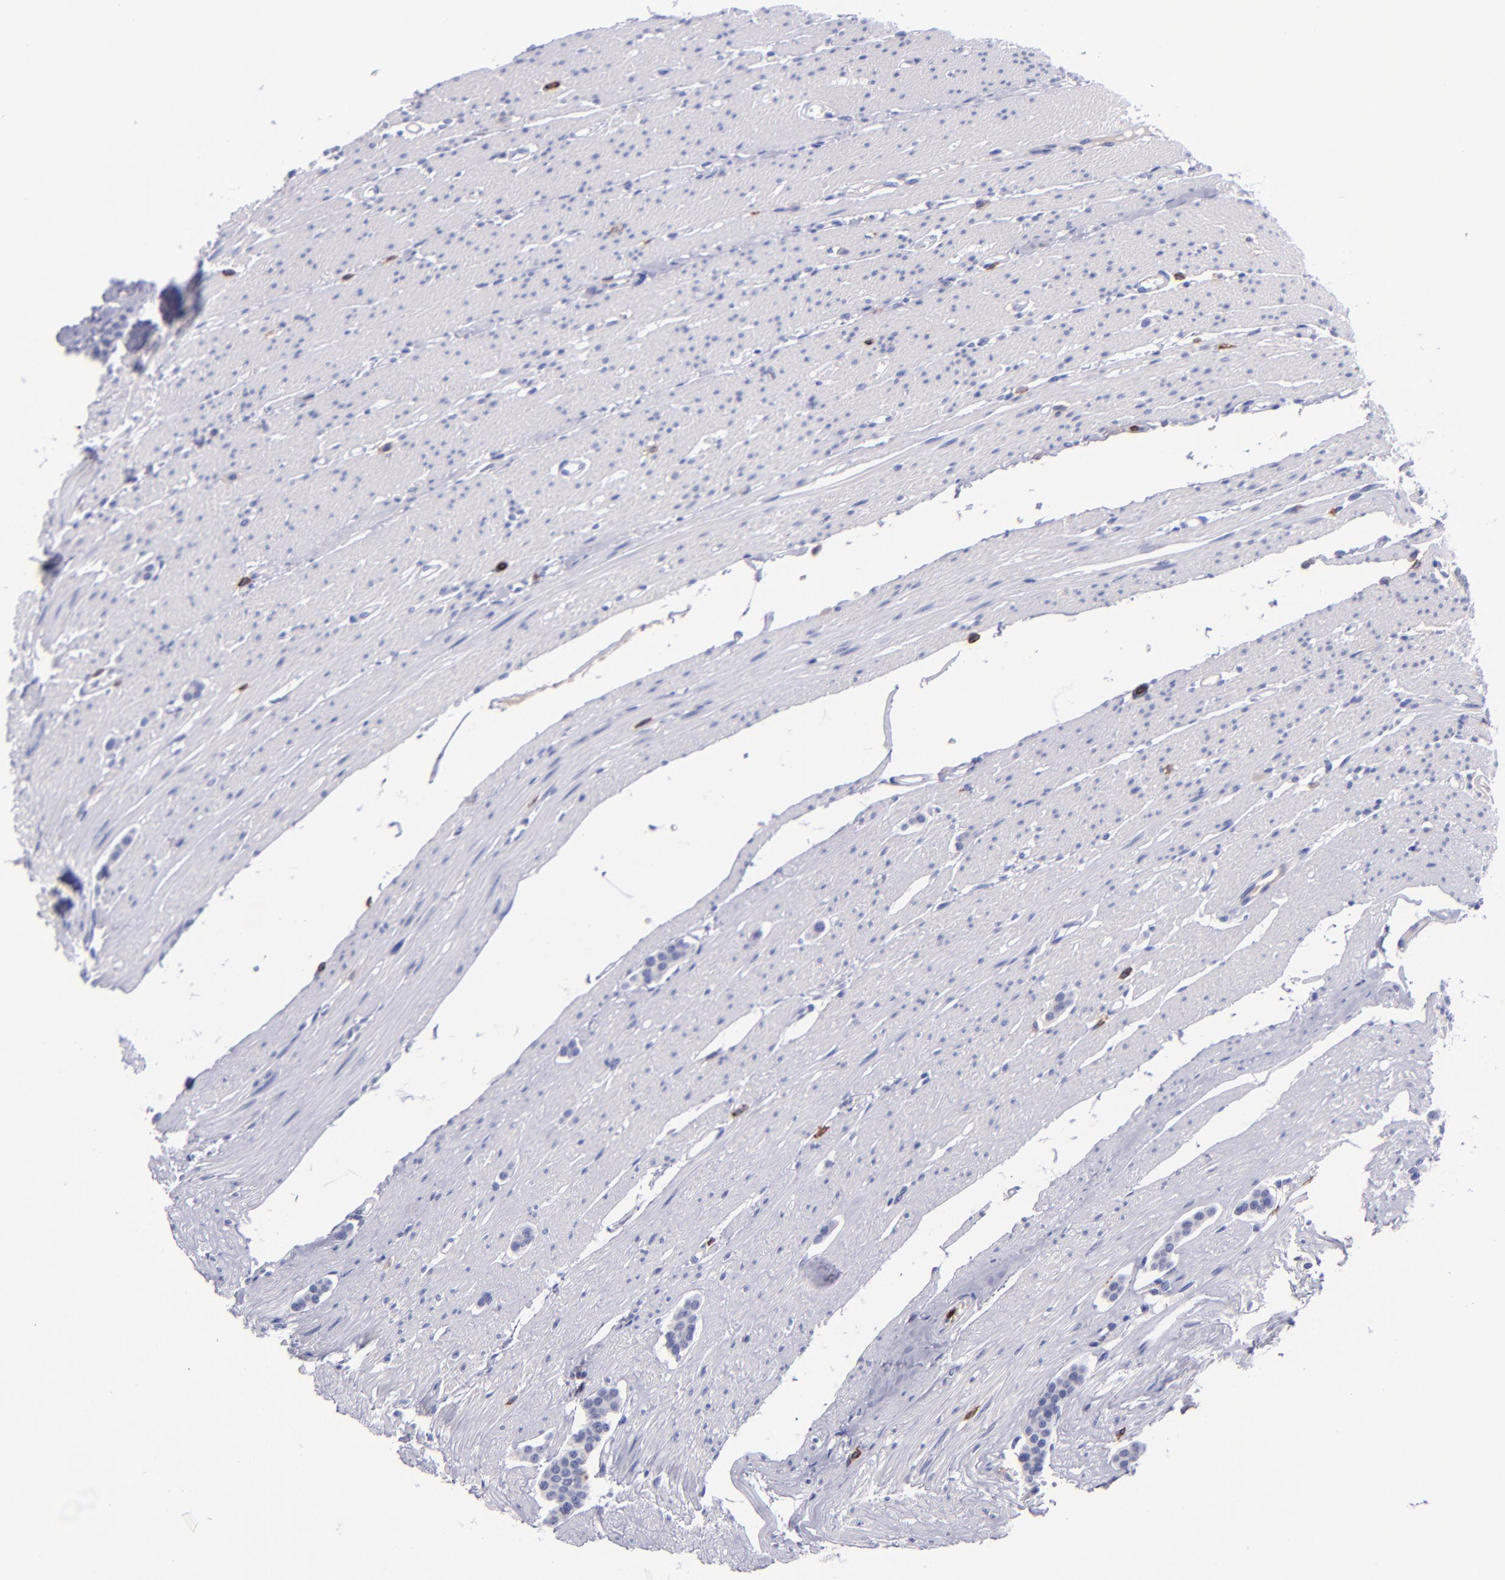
{"staining": {"intensity": "negative", "quantity": "none", "location": "none"}, "tissue": "carcinoid", "cell_type": "Tumor cells", "image_type": "cancer", "snomed": [{"axis": "morphology", "description": "Carcinoid, malignant, NOS"}, {"axis": "topography", "description": "Small intestine"}], "caption": "Immunohistochemistry of malignant carcinoid displays no expression in tumor cells.", "gene": "ICAM3", "patient": {"sex": "male", "age": 60}}